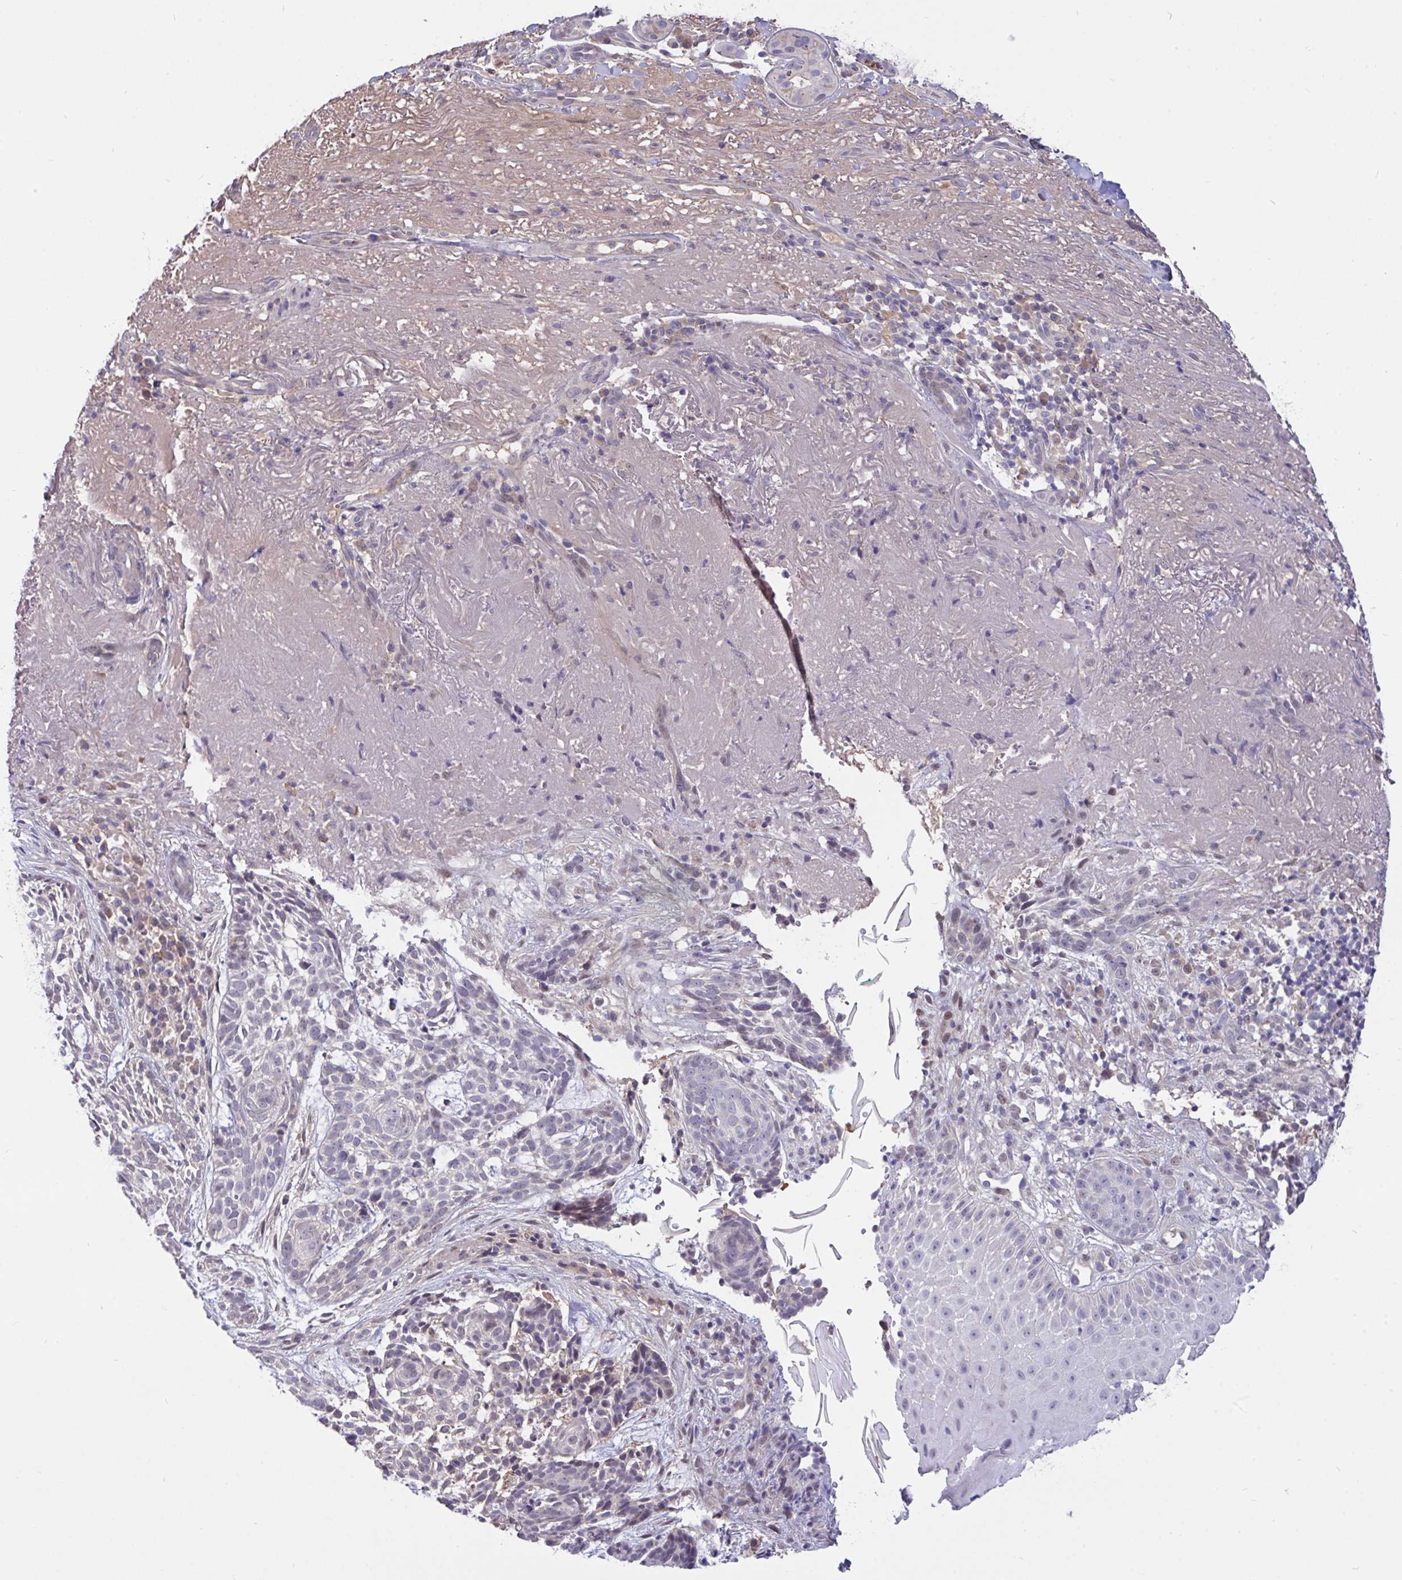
{"staining": {"intensity": "negative", "quantity": "none", "location": "none"}, "tissue": "skin cancer", "cell_type": "Tumor cells", "image_type": "cancer", "snomed": [{"axis": "morphology", "description": "Basal cell carcinoma"}, {"axis": "topography", "description": "Skin"}, {"axis": "topography", "description": "Skin of face"}], "caption": "Tumor cells show no significant protein expression in skin cancer. (Brightfield microscopy of DAB IHC at high magnification).", "gene": "L3HYPDH", "patient": {"sex": "female", "age": 80}}